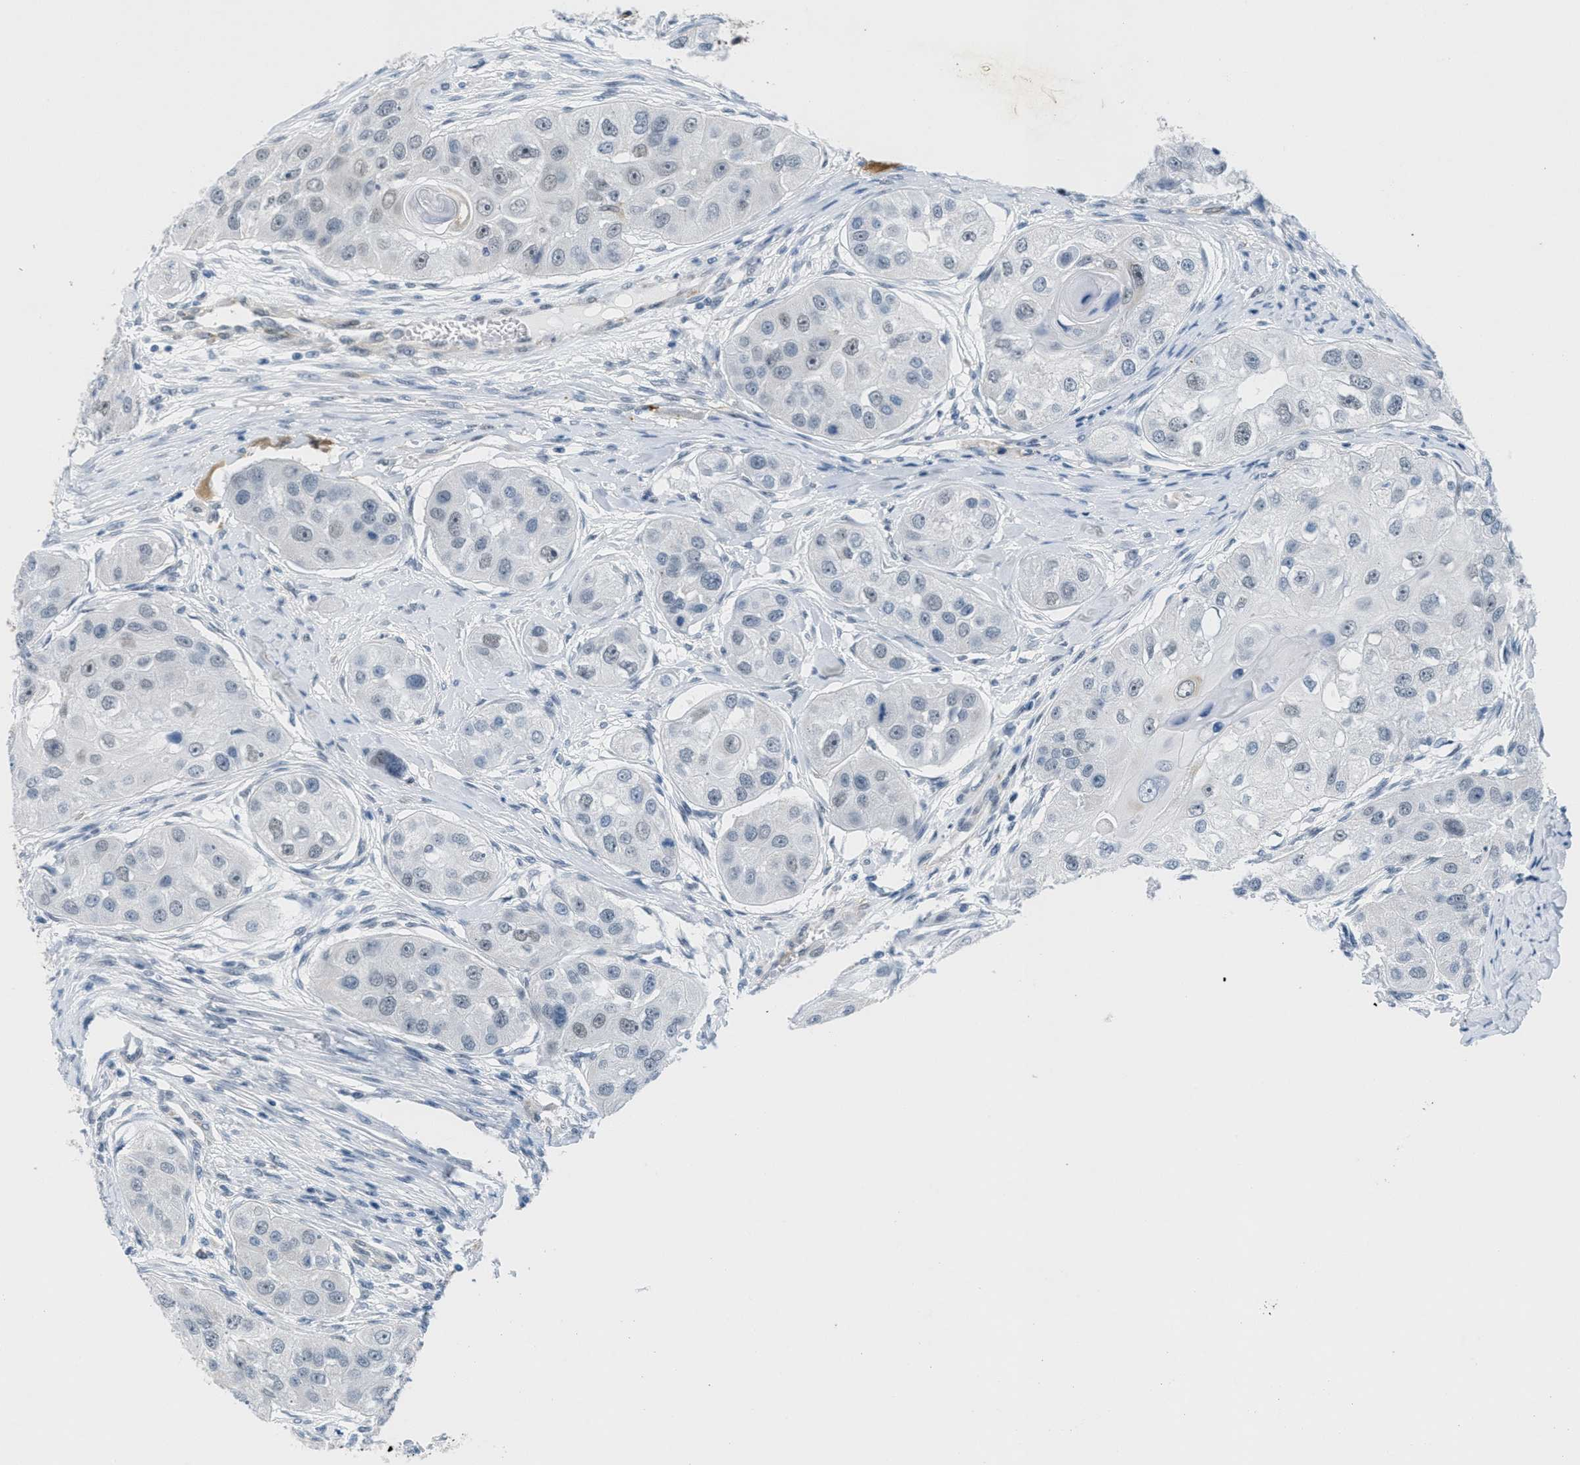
{"staining": {"intensity": "negative", "quantity": "none", "location": "none"}, "tissue": "head and neck cancer", "cell_type": "Tumor cells", "image_type": "cancer", "snomed": [{"axis": "morphology", "description": "Normal tissue, NOS"}, {"axis": "morphology", "description": "Squamous cell carcinoma, NOS"}, {"axis": "topography", "description": "Skeletal muscle"}, {"axis": "topography", "description": "Head-Neck"}], "caption": "Tumor cells show no significant expression in head and neck cancer (squamous cell carcinoma).", "gene": "HS3ST2", "patient": {"sex": "male", "age": 51}}